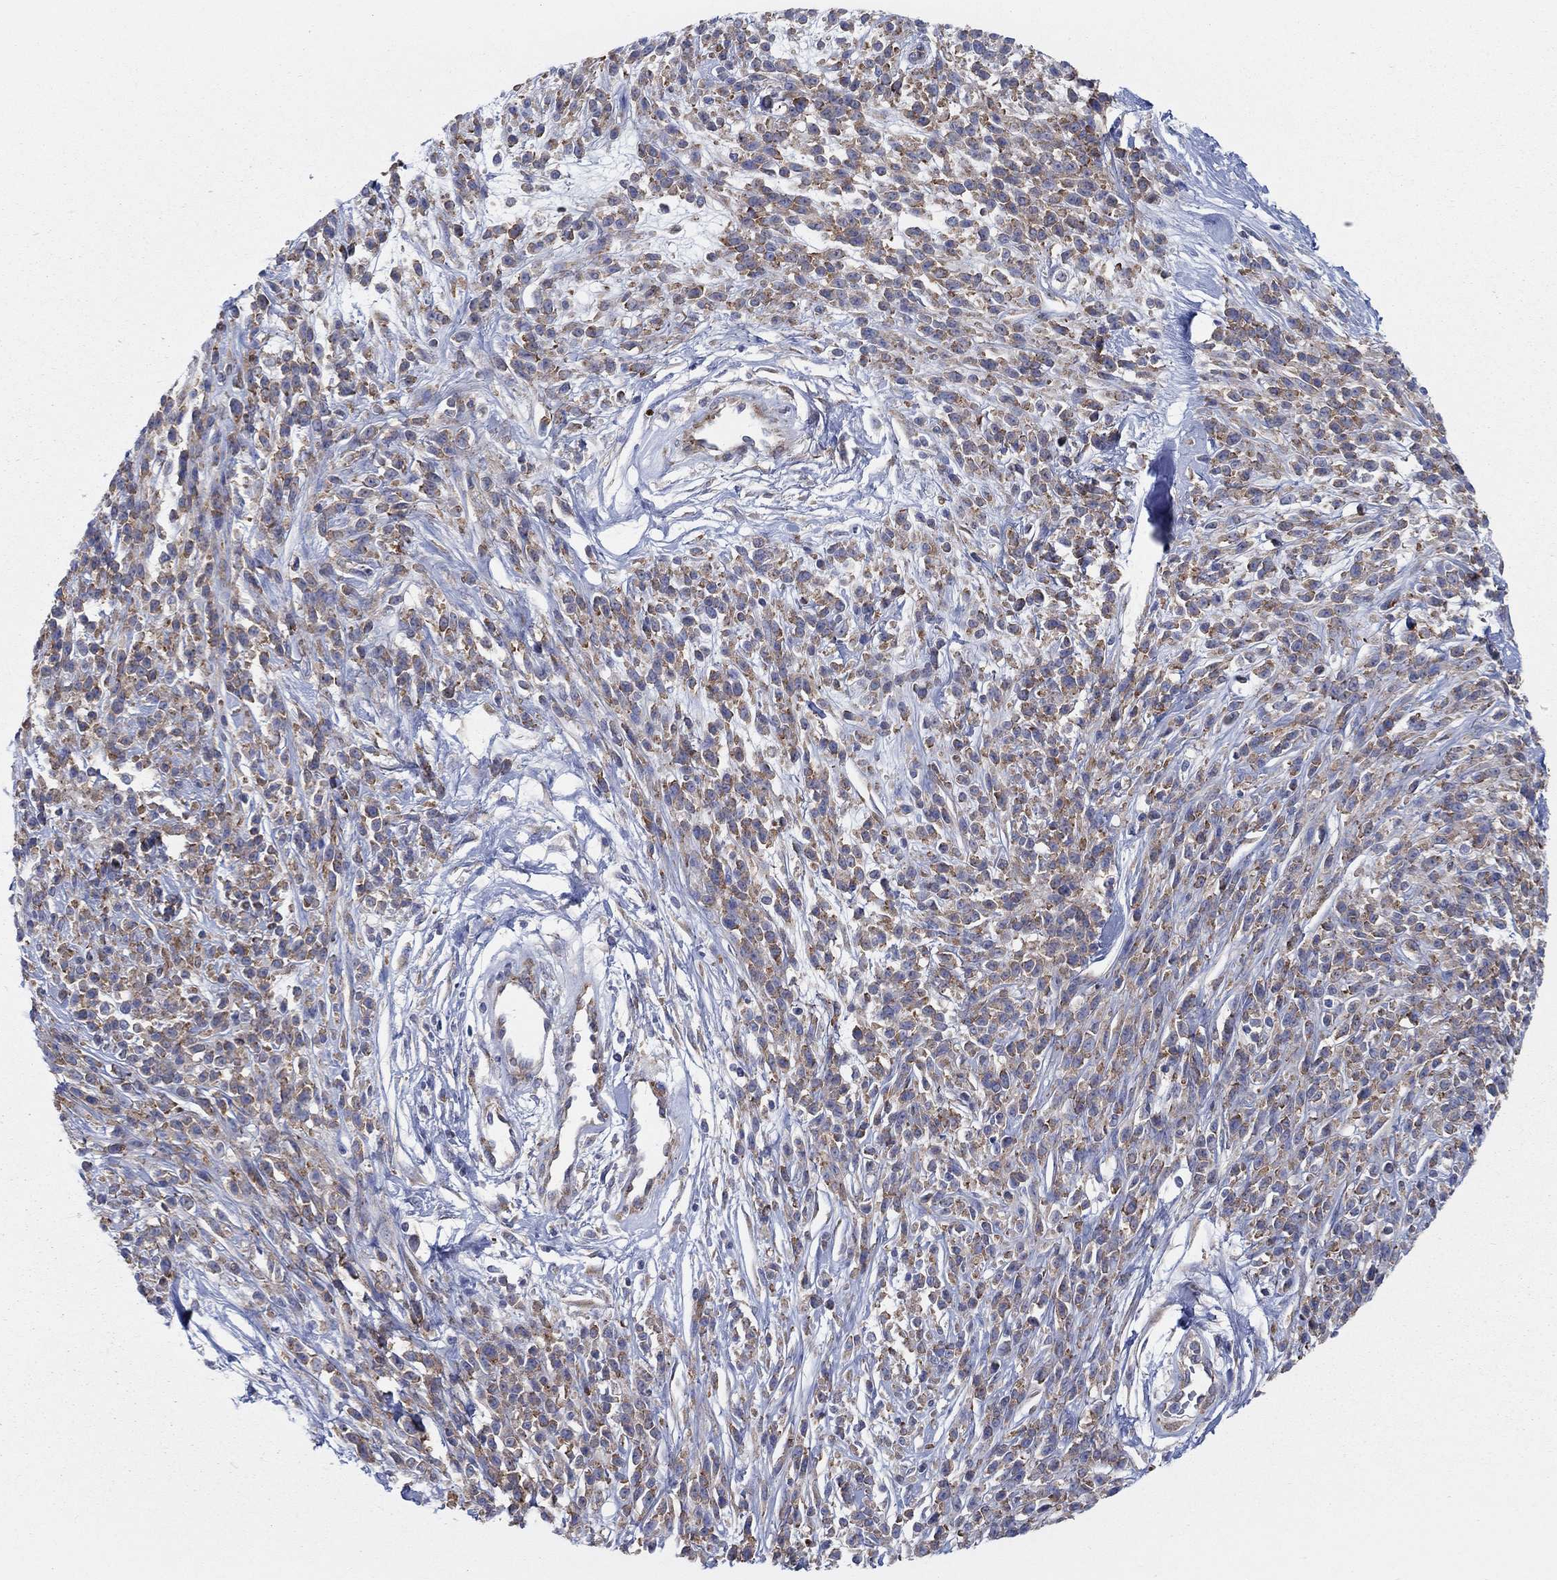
{"staining": {"intensity": "moderate", "quantity": "25%-75%", "location": "cytoplasmic/membranous"}, "tissue": "melanoma", "cell_type": "Tumor cells", "image_type": "cancer", "snomed": [{"axis": "morphology", "description": "Malignant melanoma, NOS"}, {"axis": "topography", "description": "Skin"}, {"axis": "topography", "description": "Skin of trunk"}], "caption": "A brown stain shows moderate cytoplasmic/membranous positivity of a protein in malignant melanoma tumor cells. (DAB IHC with brightfield microscopy, high magnification).", "gene": "TMEM59", "patient": {"sex": "male", "age": 74}}